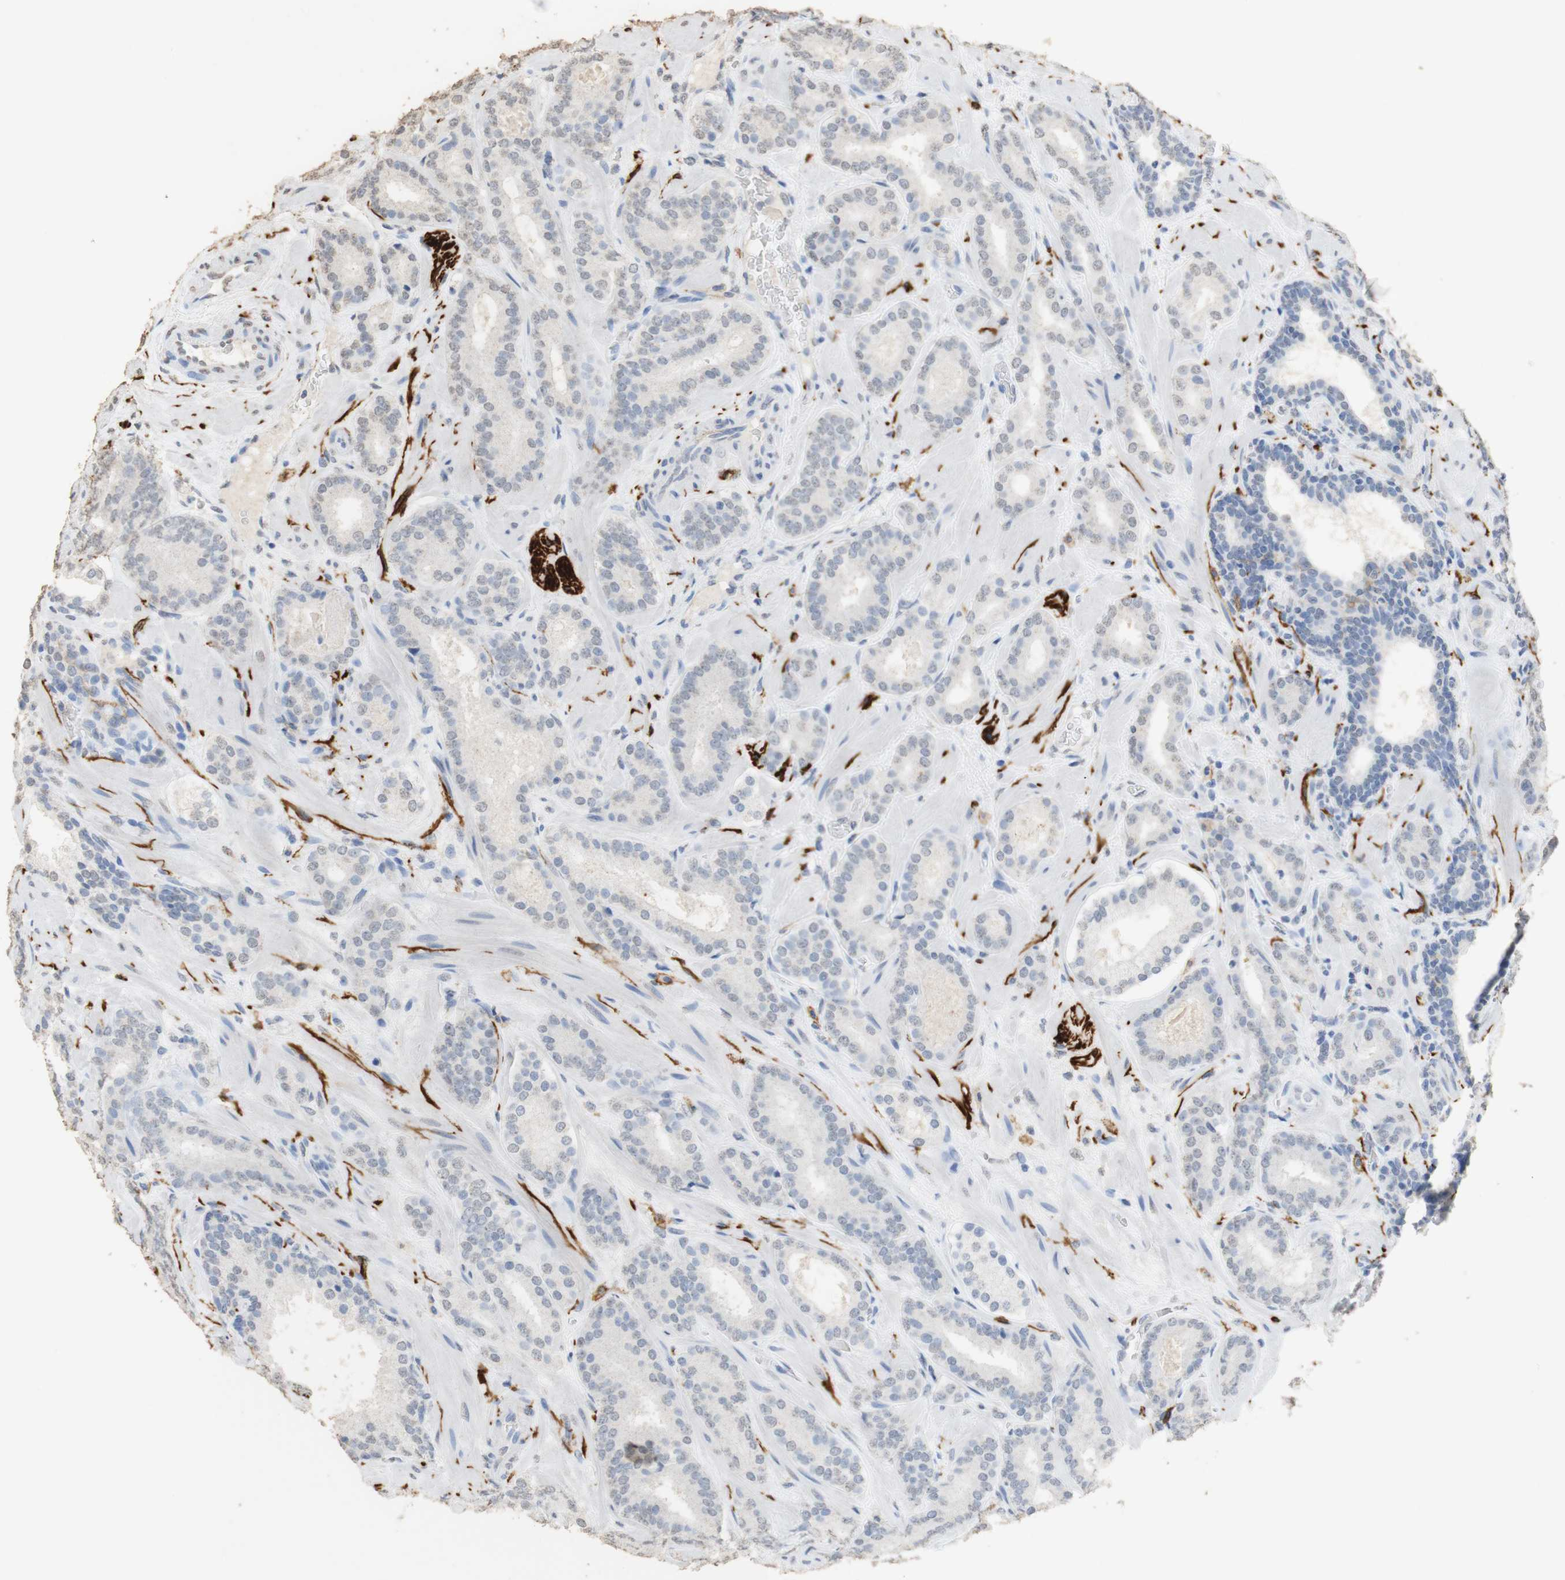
{"staining": {"intensity": "weak", "quantity": "<25%", "location": "cytoplasmic/membranous,nuclear"}, "tissue": "prostate cancer", "cell_type": "Tumor cells", "image_type": "cancer", "snomed": [{"axis": "morphology", "description": "Adenocarcinoma, Low grade"}, {"axis": "topography", "description": "Prostate"}], "caption": "The immunohistochemistry (IHC) photomicrograph has no significant staining in tumor cells of prostate cancer tissue. (Immunohistochemistry (ihc), brightfield microscopy, high magnification).", "gene": "L1CAM", "patient": {"sex": "male", "age": 63}}